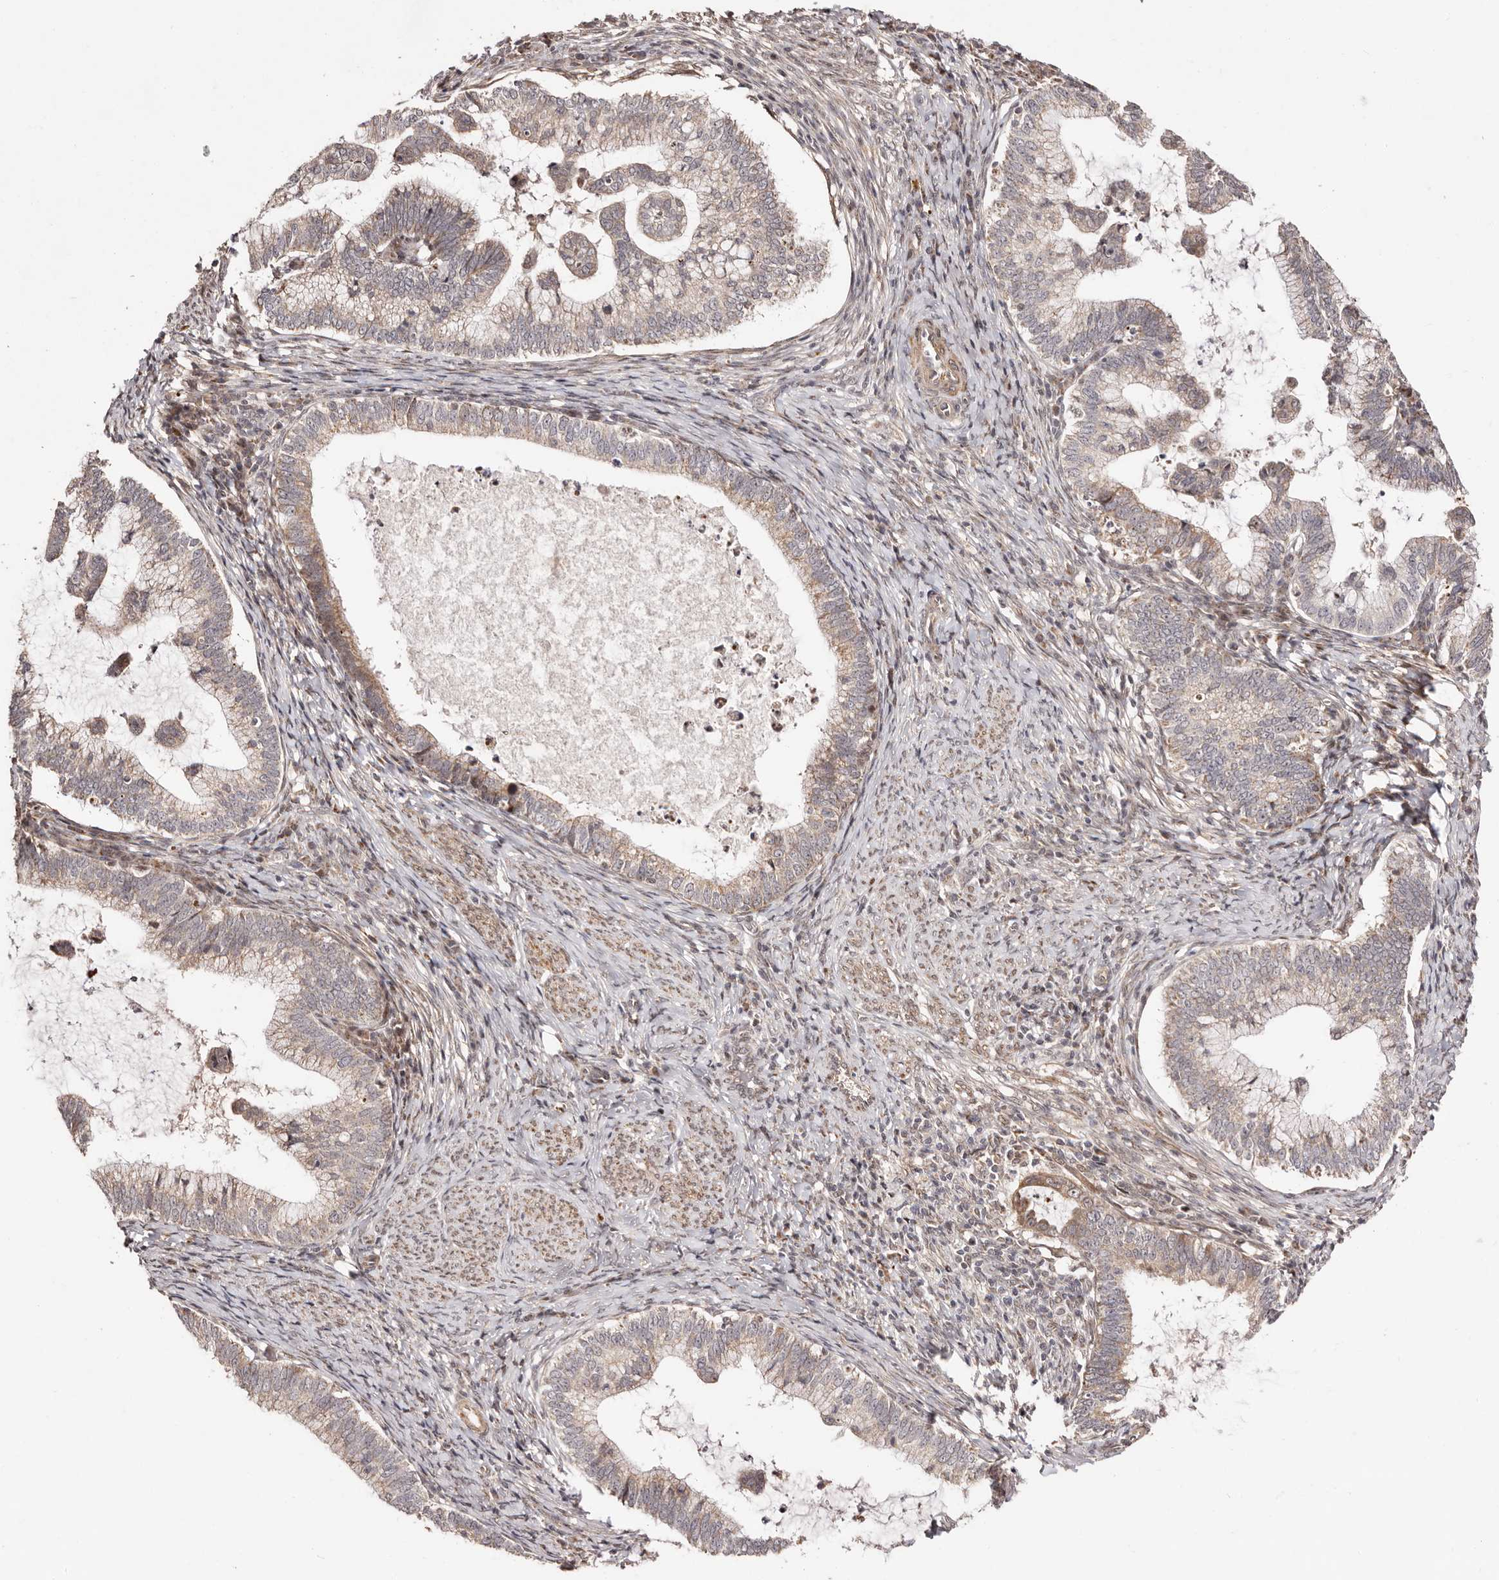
{"staining": {"intensity": "moderate", "quantity": "25%-75%", "location": "cytoplasmic/membranous"}, "tissue": "cervical cancer", "cell_type": "Tumor cells", "image_type": "cancer", "snomed": [{"axis": "morphology", "description": "Adenocarcinoma, NOS"}, {"axis": "topography", "description": "Cervix"}], "caption": "Immunohistochemistry (DAB (3,3'-diaminobenzidine)) staining of human cervical adenocarcinoma exhibits moderate cytoplasmic/membranous protein expression in about 25%-75% of tumor cells. The staining was performed using DAB (3,3'-diaminobenzidine) to visualize the protein expression in brown, while the nuclei were stained in blue with hematoxylin (Magnification: 20x).", "gene": "HIVEP3", "patient": {"sex": "female", "age": 36}}